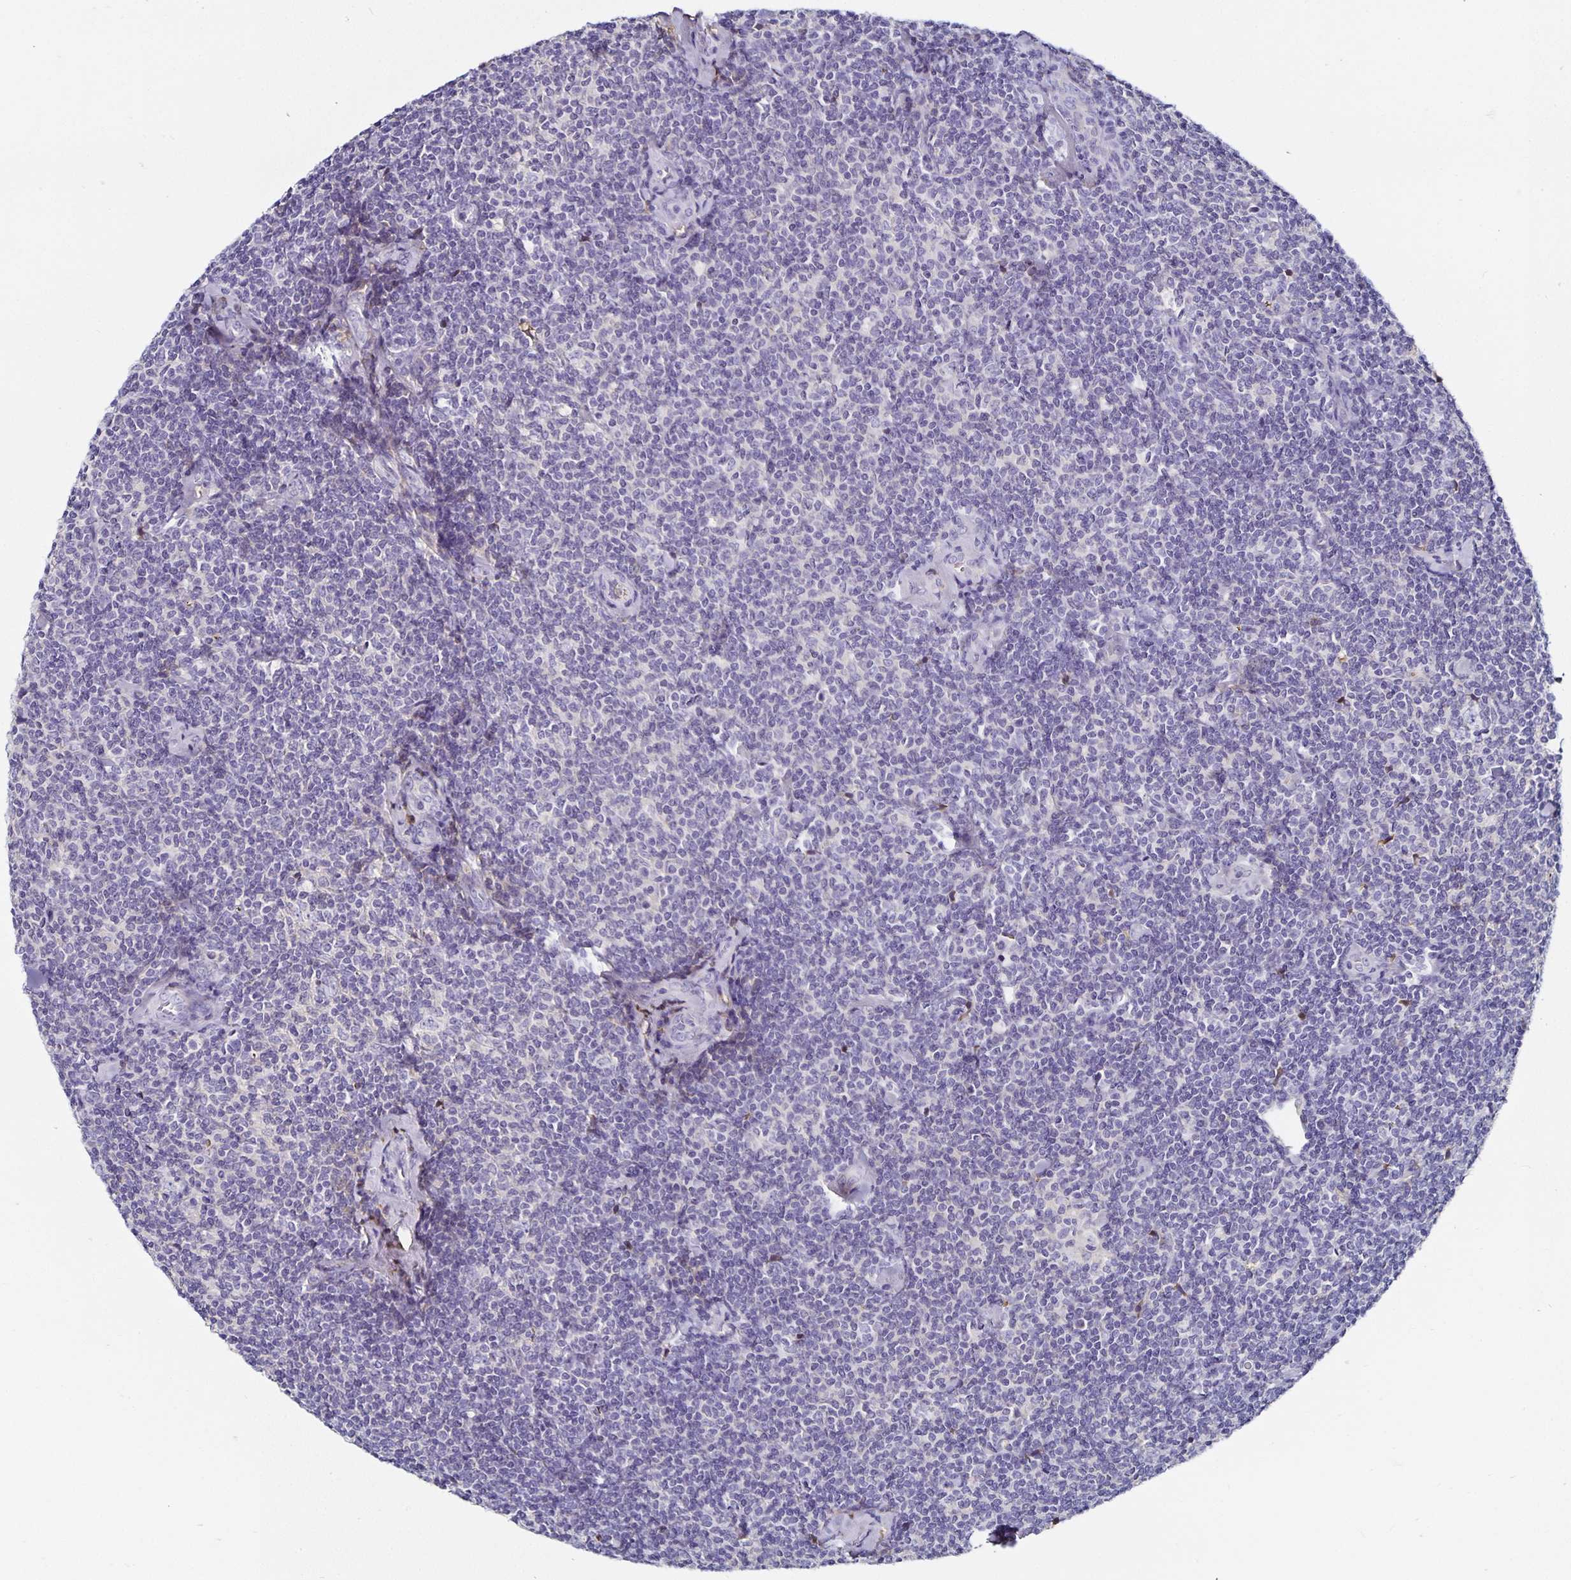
{"staining": {"intensity": "negative", "quantity": "none", "location": "none"}, "tissue": "lymphoma", "cell_type": "Tumor cells", "image_type": "cancer", "snomed": [{"axis": "morphology", "description": "Malignant lymphoma, non-Hodgkin's type, Low grade"}, {"axis": "topography", "description": "Lymph node"}], "caption": "IHC histopathology image of lymphoma stained for a protein (brown), which shows no expression in tumor cells.", "gene": "TTR", "patient": {"sex": "female", "age": 56}}